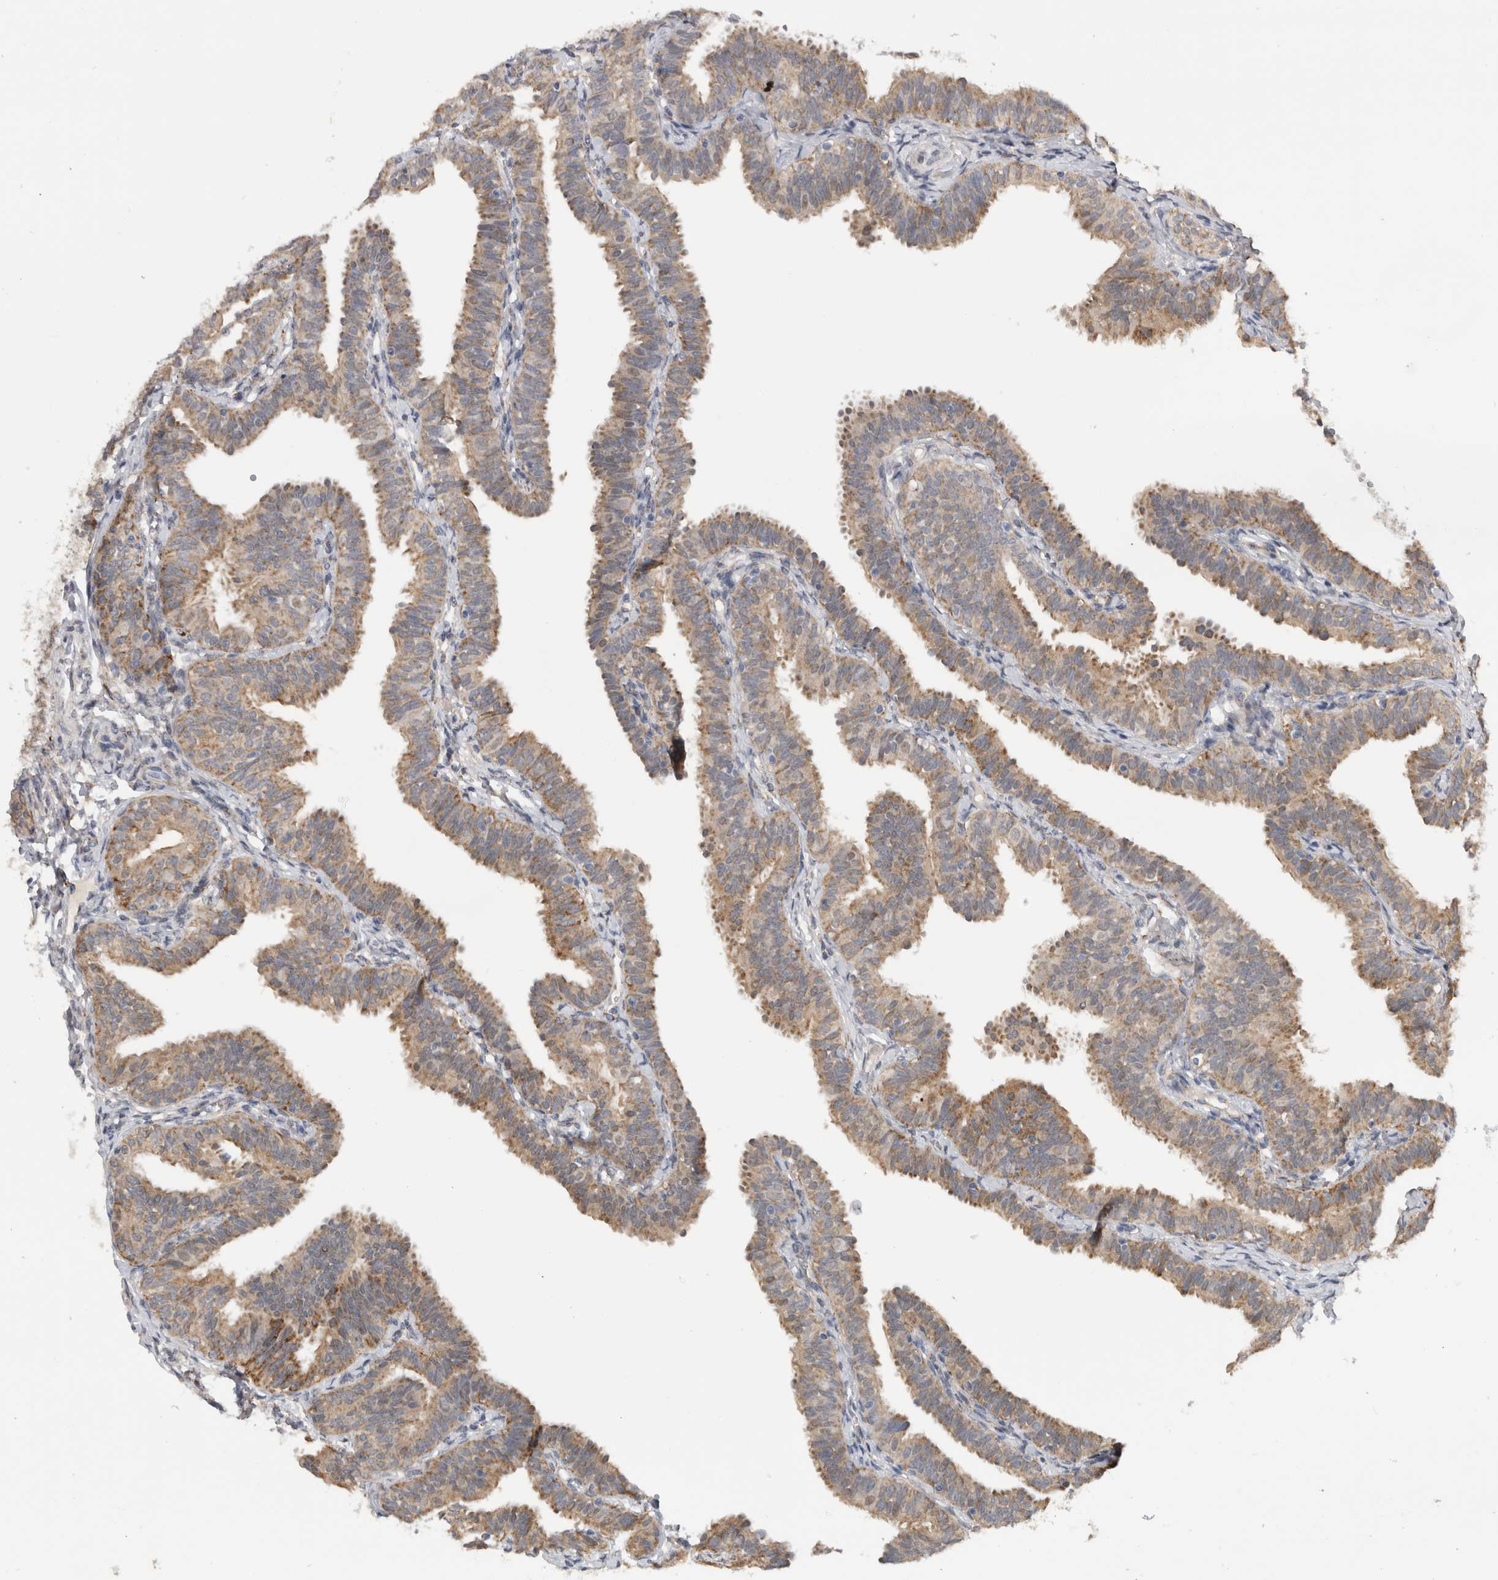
{"staining": {"intensity": "moderate", "quantity": ">75%", "location": "cytoplasmic/membranous"}, "tissue": "fallopian tube", "cell_type": "Glandular cells", "image_type": "normal", "snomed": [{"axis": "morphology", "description": "Normal tissue, NOS"}, {"axis": "topography", "description": "Fallopian tube"}], "caption": "IHC staining of normal fallopian tube, which displays medium levels of moderate cytoplasmic/membranous expression in about >75% of glandular cells indicating moderate cytoplasmic/membranous protein staining. The staining was performed using DAB (brown) for protein detection and nuclei were counterstained in hematoxylin (blue).", "gene": "DYRK2", "patient": {"sex": "female", "age": 35}}